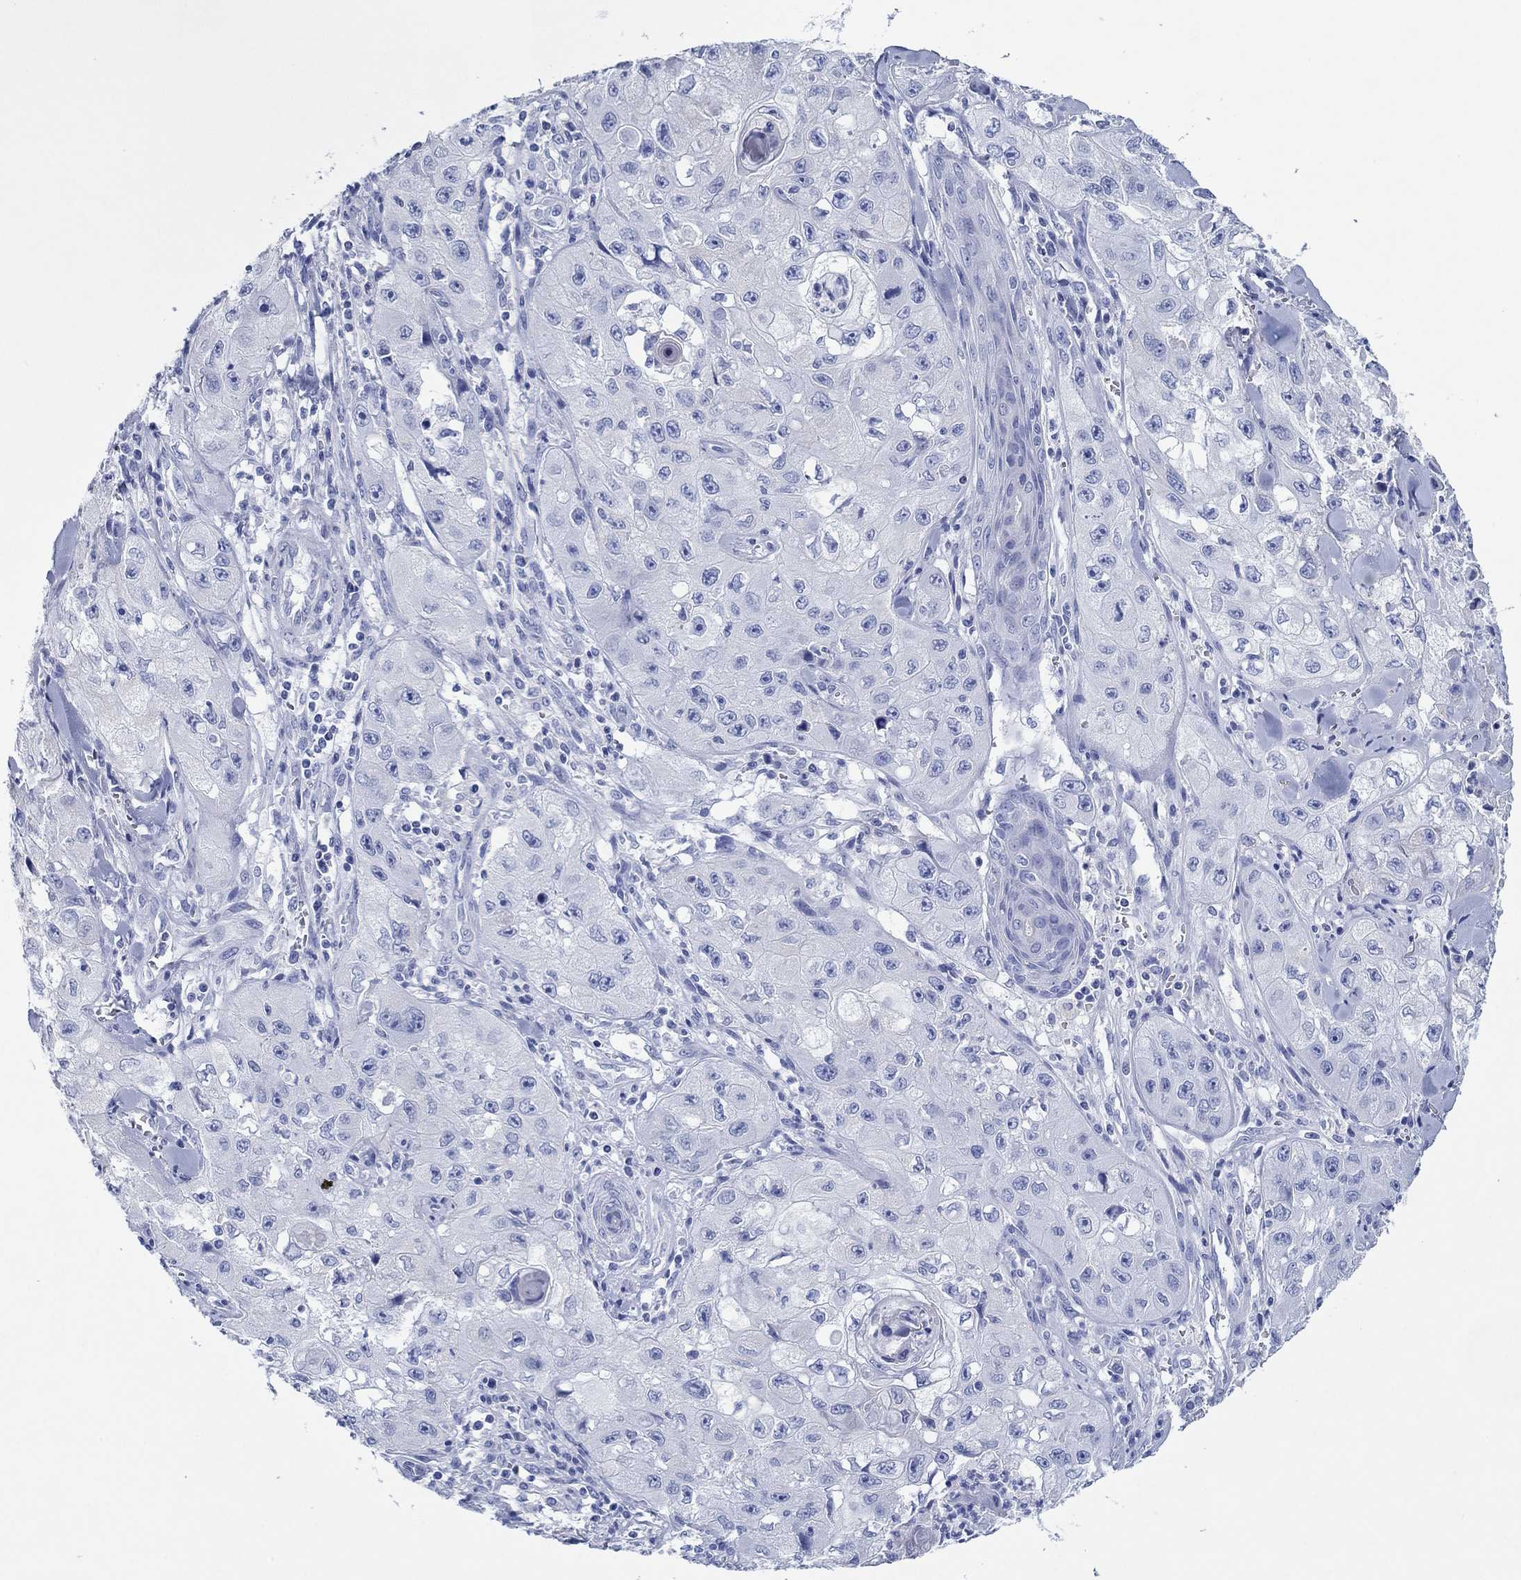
{"staining": {"intensity": "negative", "quantity": "none", "location": "none"}, "tissue": "skin cancer", "cell_type": "Tumor cells", "image_type": "cancer", "snomed": [{"axis": "morphology", "description": "Squamous cell carcinoma, NOS"}, {"axis": "topography", "description": "Skin"}, {"axis": "topography", "description": "Subcutis"}], "caption": "DAB immunohistochemical staining of human skin cancer exhibits no significant positivity in tumor cells. The staining was performed using DAB (3,3'-diaminobenzidine) to visualize the protein expression in brown, while the nuclei were stained in blue with hematoxylin (Magnification: 20x).", "gene": "HCRT", "patient": {"sex": "male", "age": 73}}